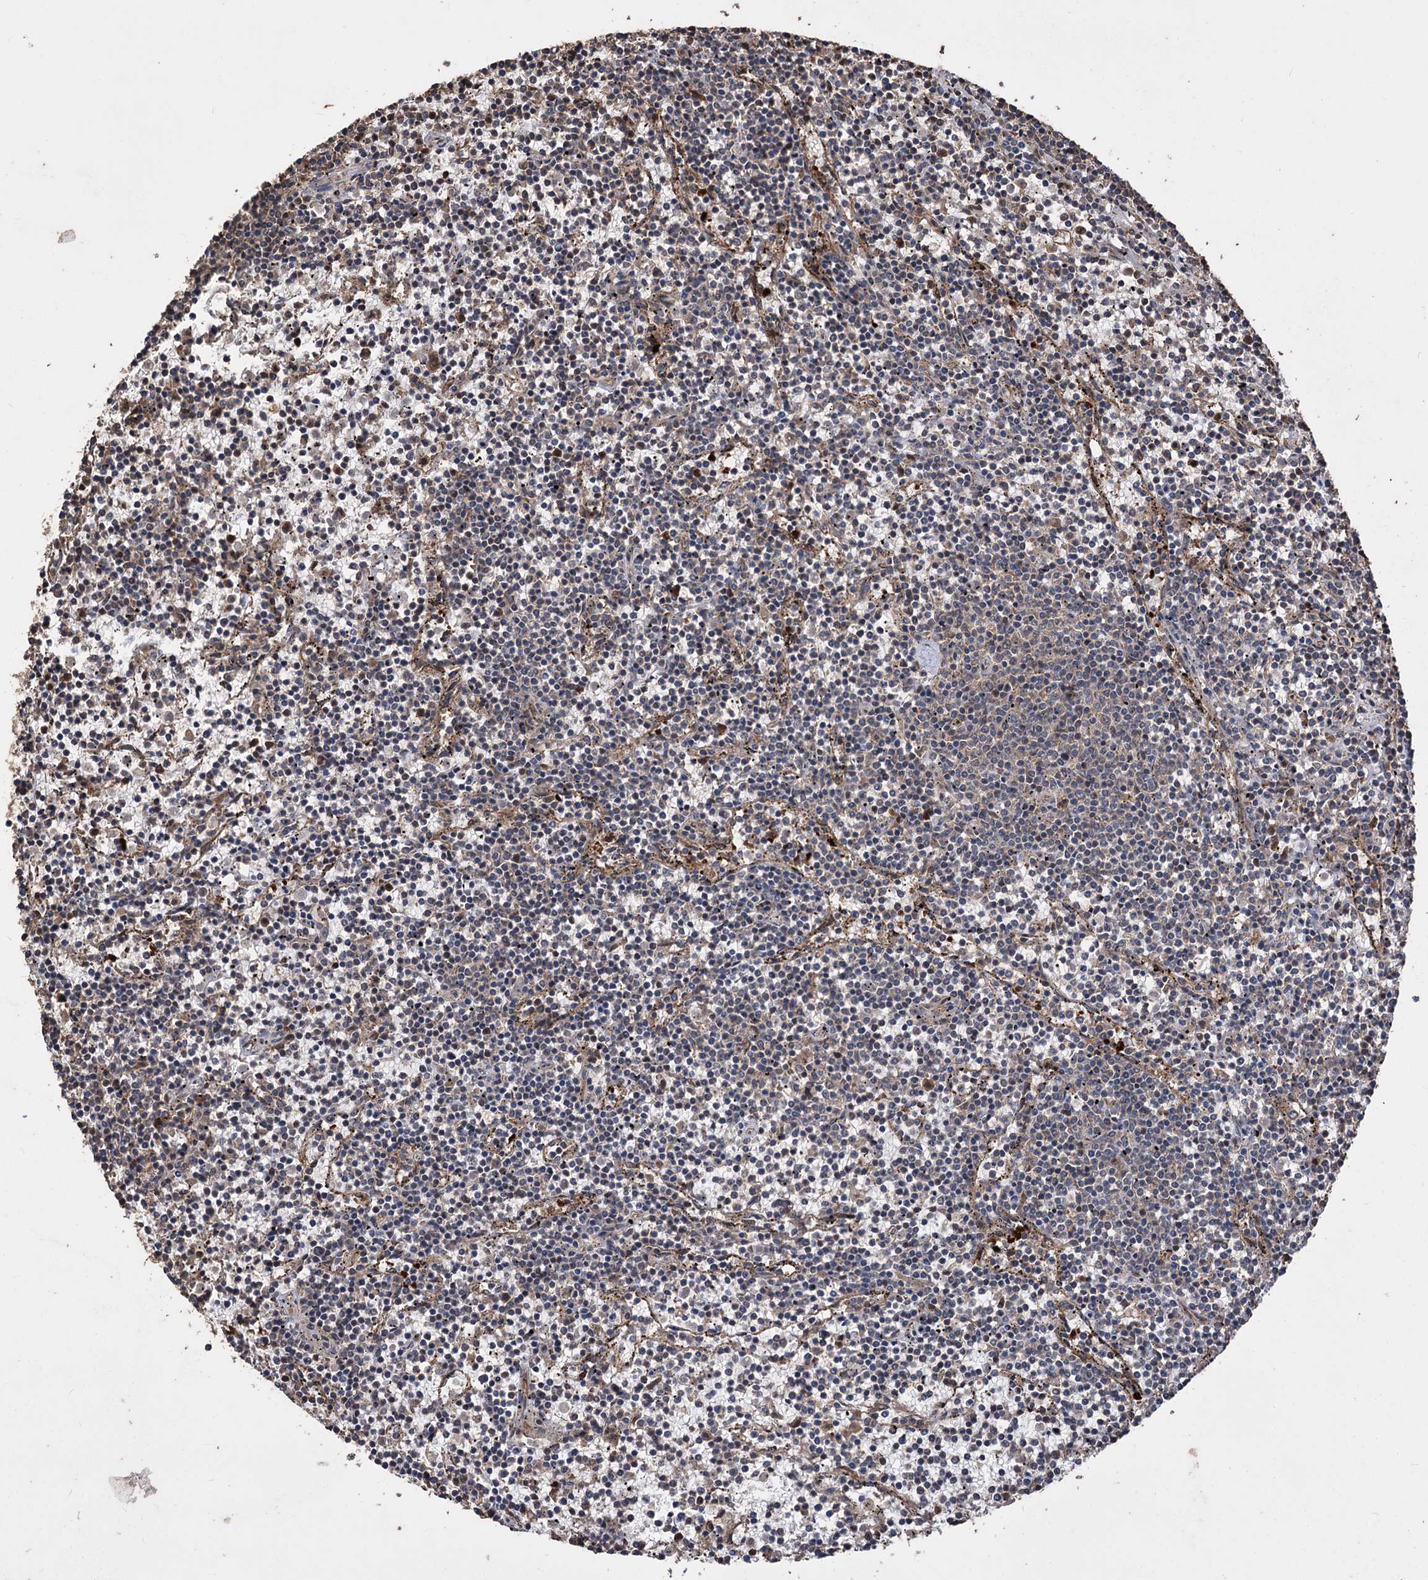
{"staining": {"intensity": "negative", "quantity": "none", "location": "none"}, "tissue": "lymphoma", "cell_type": "Tumor cells", "image_type": "cancer", "snomed": [{"axis": "morphology", "description": "Malignant lymphoma, non-Hodgkin's type, Low grade"}, {"axis": "topography", "description": "Spleen"}], "caption": "Immunohistochemical staining of low-grade malignant lymphoma, non-Hodgkin's type shows no significant staining in tumor cells.", "gene": "RASSF3", "patient": {"sex": "female", "age": 50}}